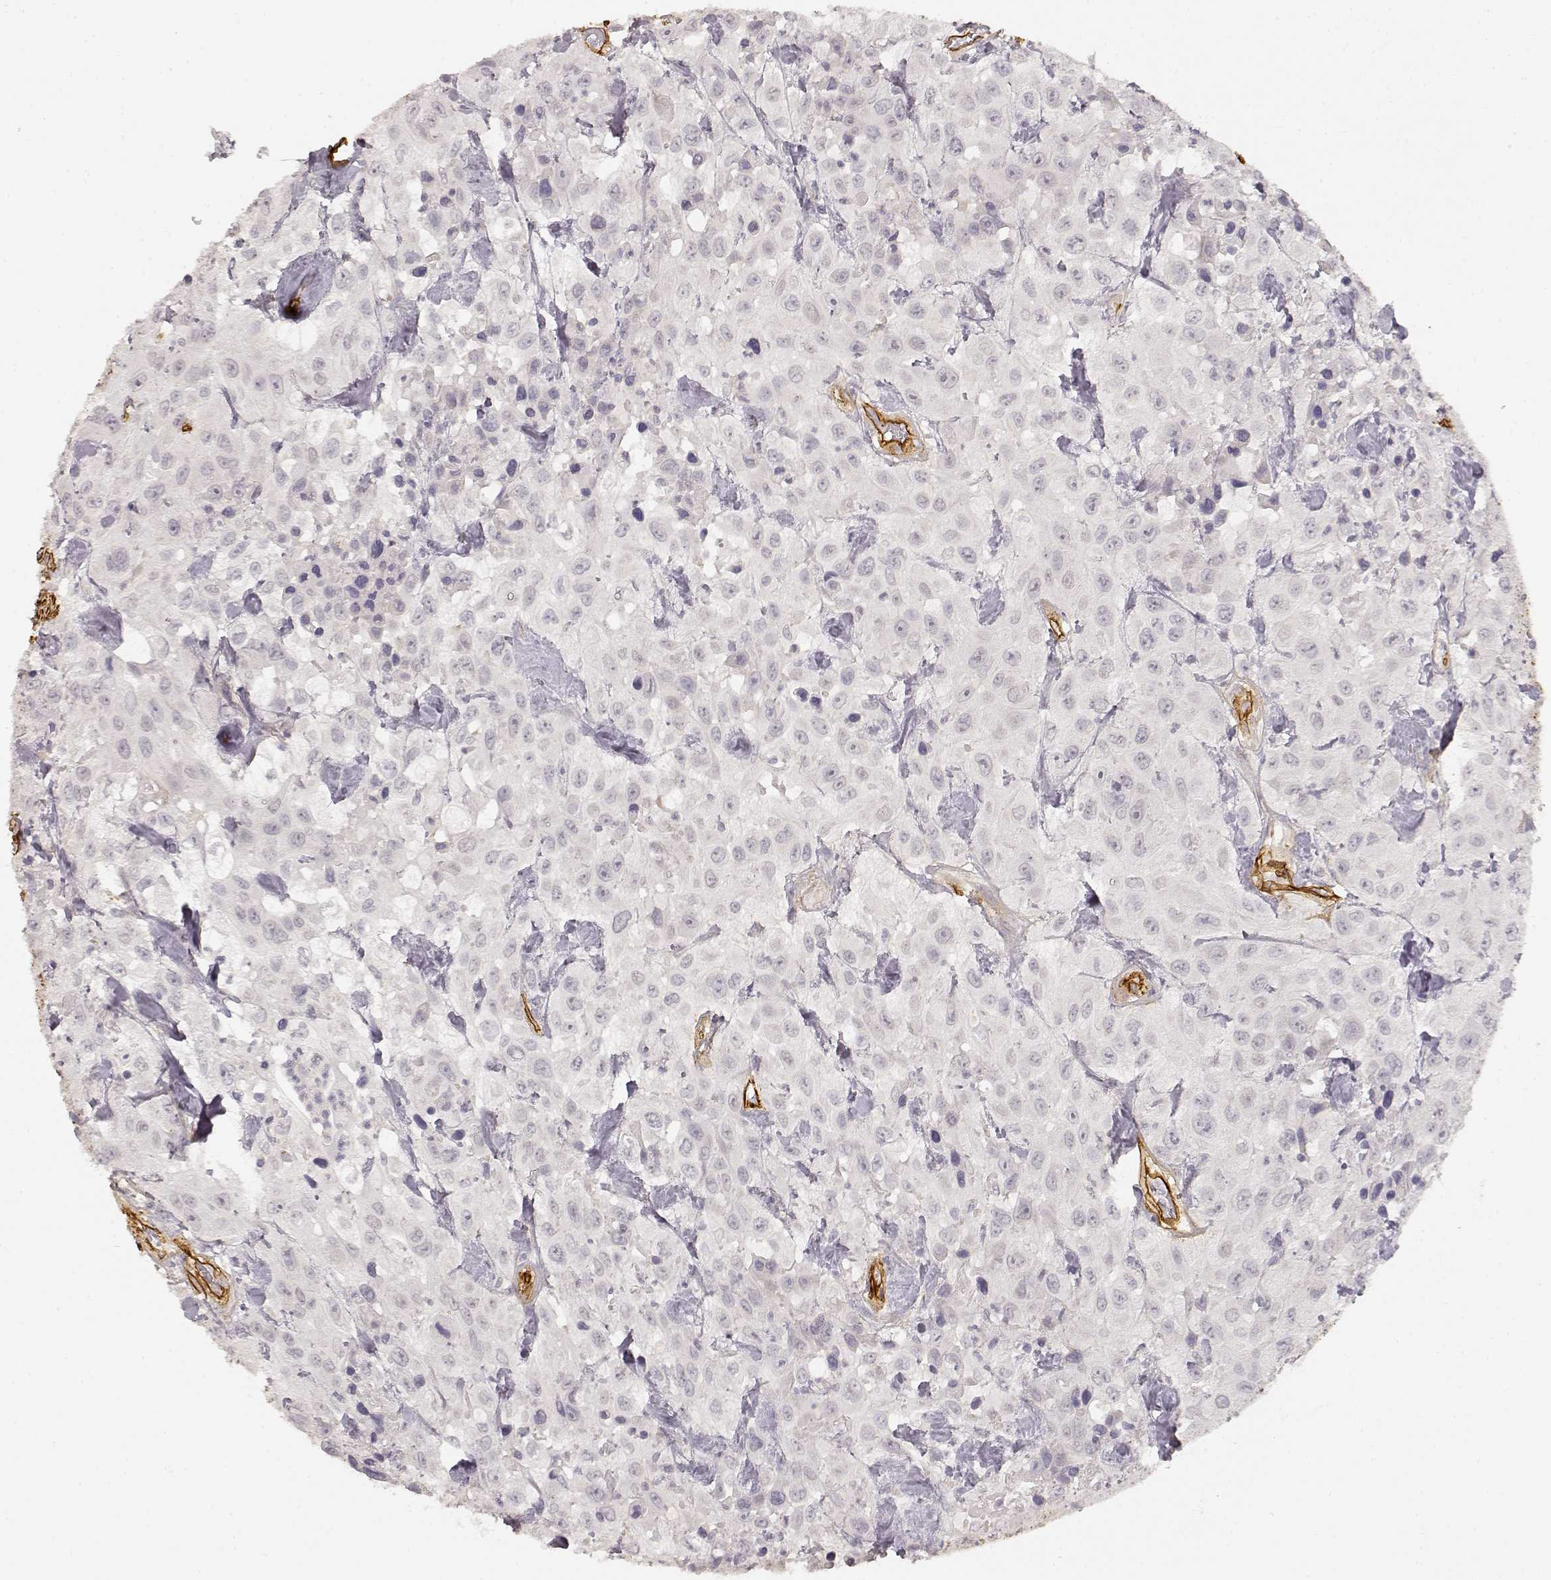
{"staining": {"intensity": "negative", "quantity": "none", "location": "none"}, "tissue": "urothelial cancer", "cell_type": "Tumor cells", "image_type": "cancer", "snomed": [{"axis": "morphology", "description": "Urothelial carcinoma, High grade"}, {"axis": "topography", "description": "Urinary bladder"}], "caption": "Urothelial cancer was stained to show a protein in brown. There is no significant positivity in tumor cells.", "gene": "LAMA4", "patient": {"sex": "male", "age": 79}}